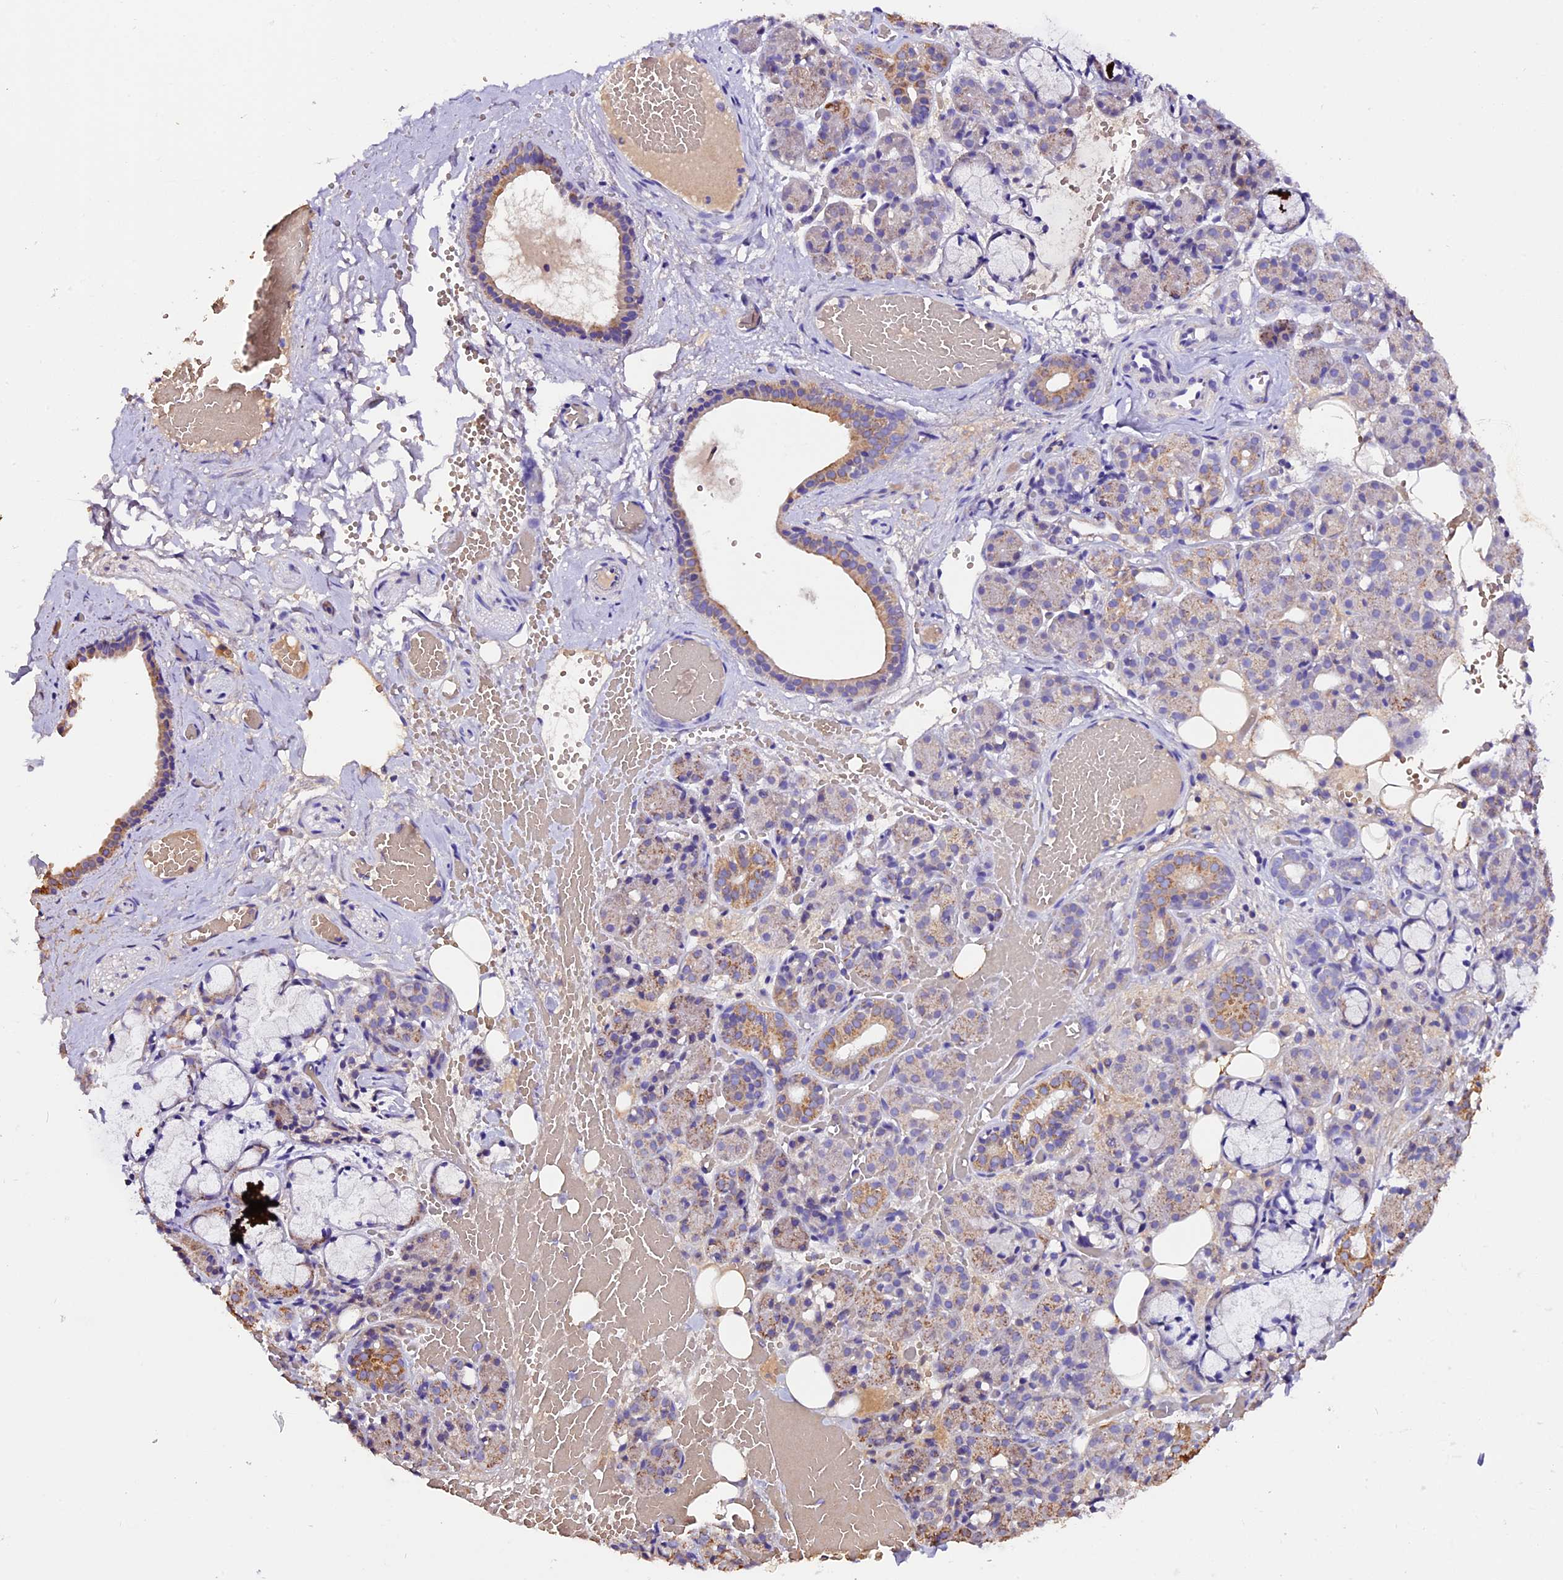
{"staining": {"intensity": "moderate", "quantity": "<25%", "location": "cytoplasmic/membranous"}, "tissue": "salivary gland", "cell_type": "Glandular cells", "image_type": "normal", "snomed": [{"axis": "morphology", "description": "Normal tissue, NOS"}, {"axis": "topography", "description": "Salivary gland"}], "caption": "An image showing moderate cytoplasmic/membranous positivity in approximately <25% of glandular cells in benign salivary gland, as visualized by brown immunohistochemical staining.", "gene": "SIX5", "patient": {"sex": "male", "age": 63}}